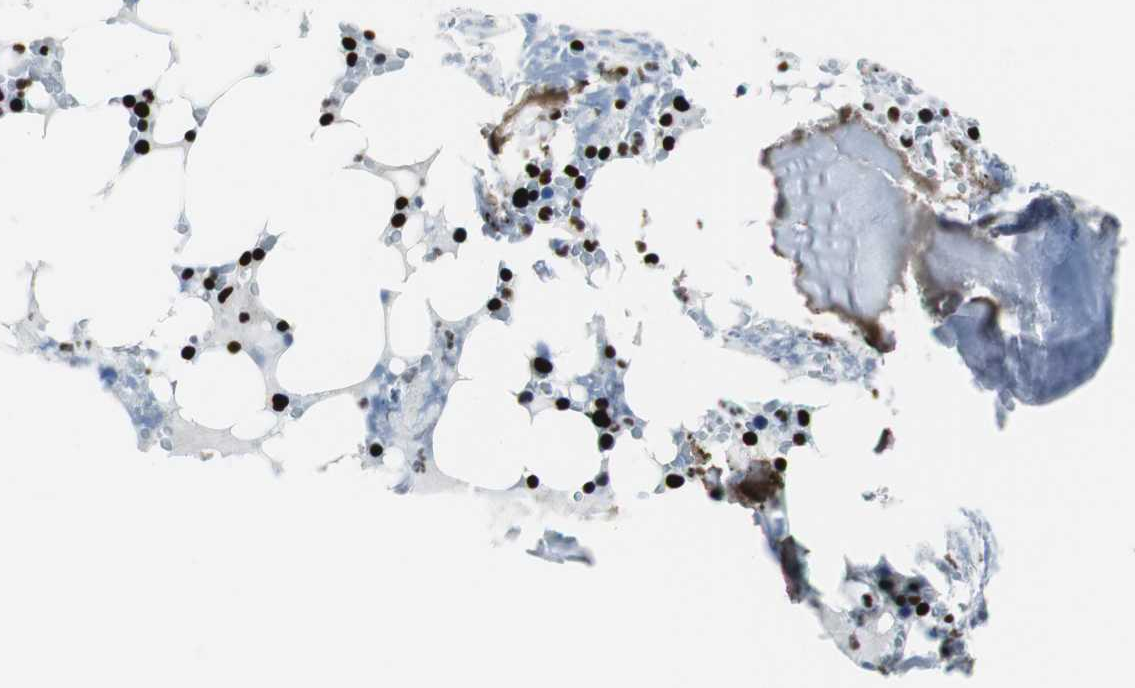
{"staining": {"intensity": "strong", "quantity": ">75%", "location": "nuclear"}, "tissue": "bone marrow", "cell_type": "Hematopoietic cells", "image_type": "normal", "snomed": [{"axis": "morphology", "description": "Normal tissue, NOS"}, {"axis": "topography", "description": "Bone marrow"}], "caption": "Bone marrow stained with immunohistochemistry exhibits strong nuclear positivity in about >75% of hematopoietic cells.", "gene": "NCL", "patient": {"sex": "female", "age": 66}}